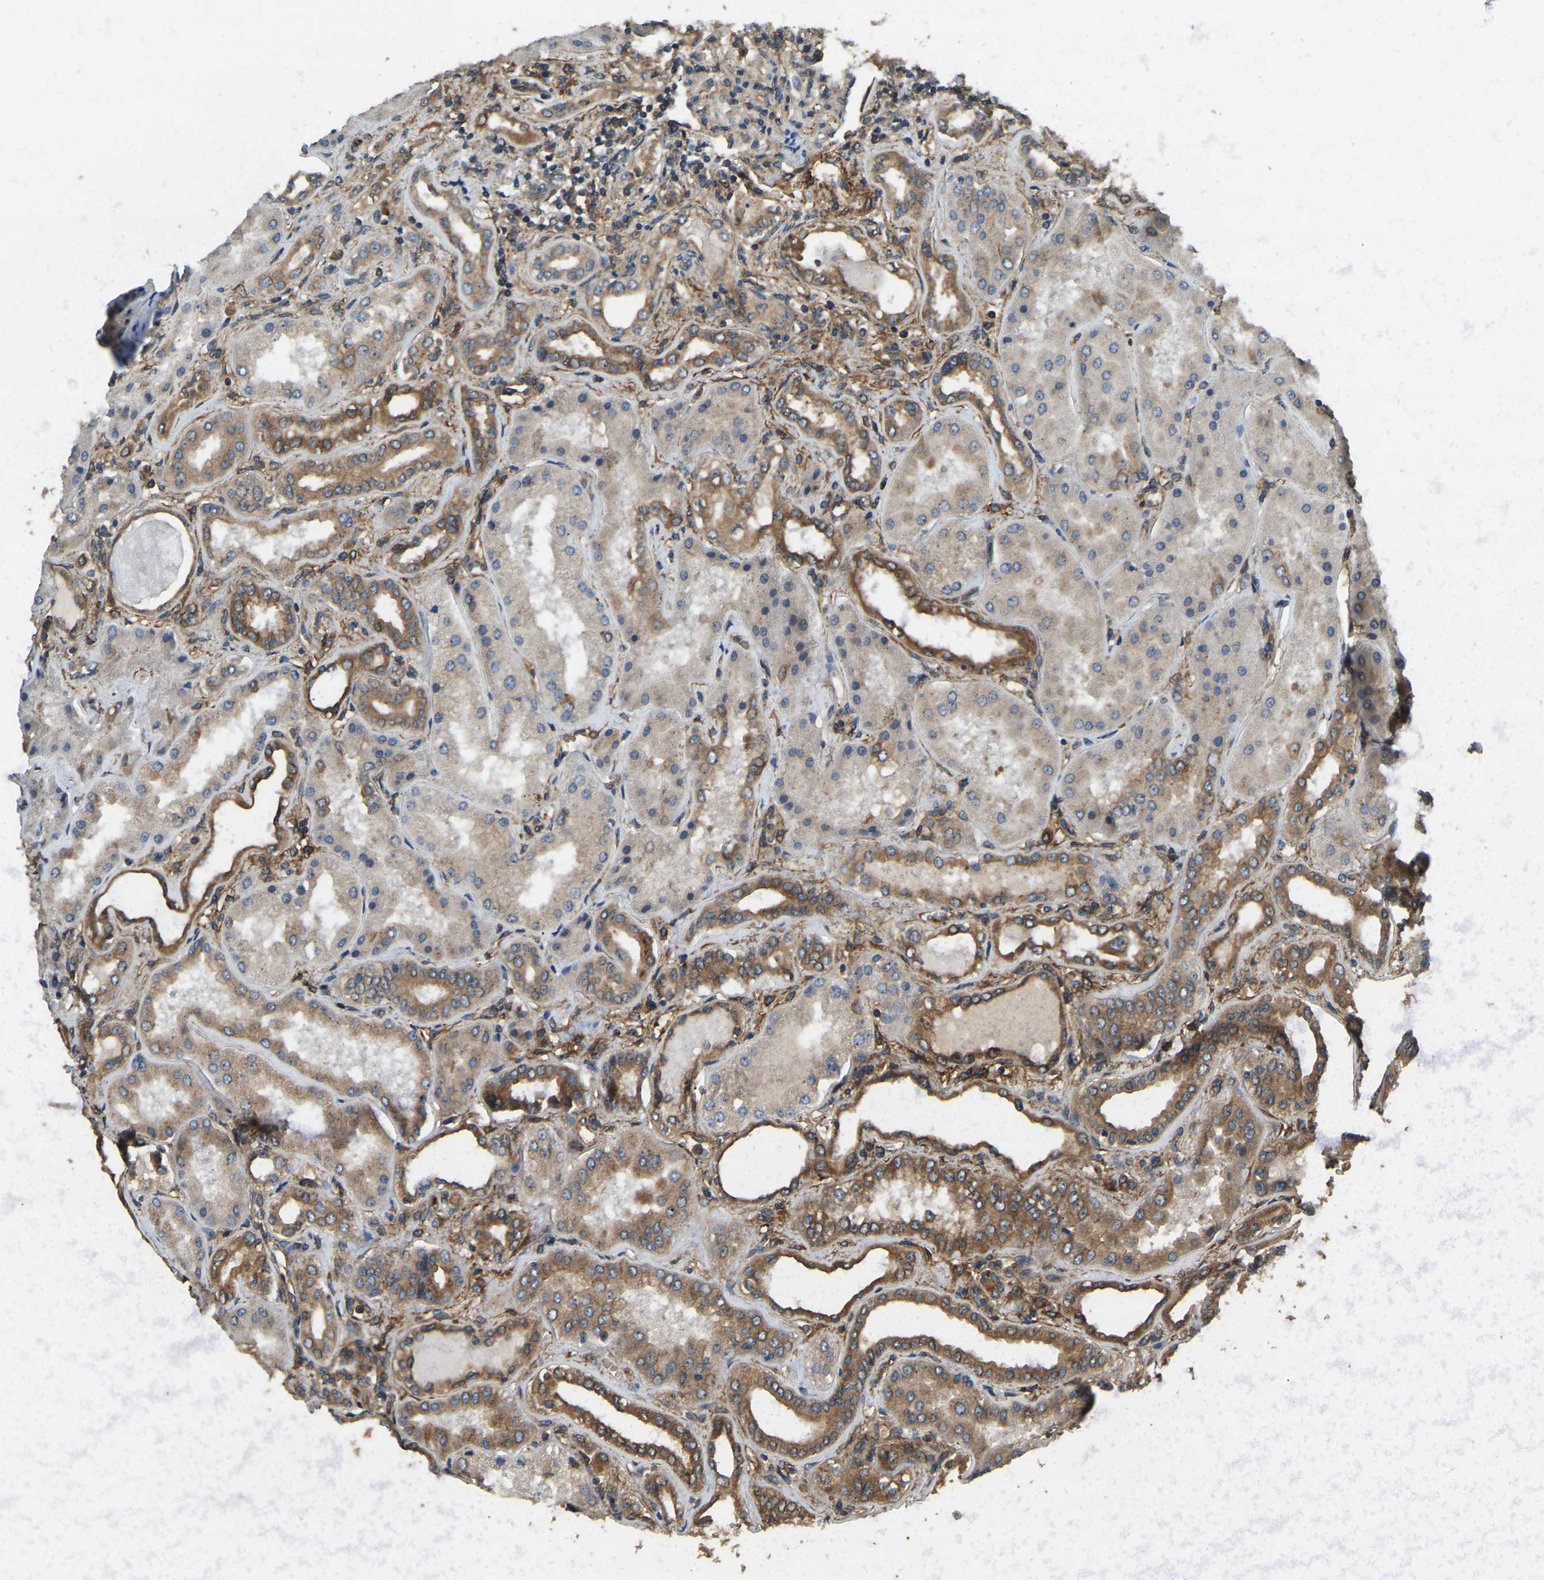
{"staining": {"intensity": "moderate", "quantity": ">75%", "location": "cytoplasmic/membranous"}, "tissue": "kidney", "cell_type": "Cells in glomeruli", "image_type": "normal", "snomed": [{"axis": "morphology", "description": "Normal tissue, NOS"}, {"axis": "topography", "description": "Kidney"}], "caption": "A medium amount of moderate cytoplasmic/membranous positivity is present in approximately >75% of cells in glomeruli in normal kidney. Using DAB (3,3'-diaminobenzidine) (brown) and hematoxylin (blue) stains, captured at high magnification using brightfield microscopy.", "gene": "ERGIC1", "patient": {"sex": "female", "age": 56}}